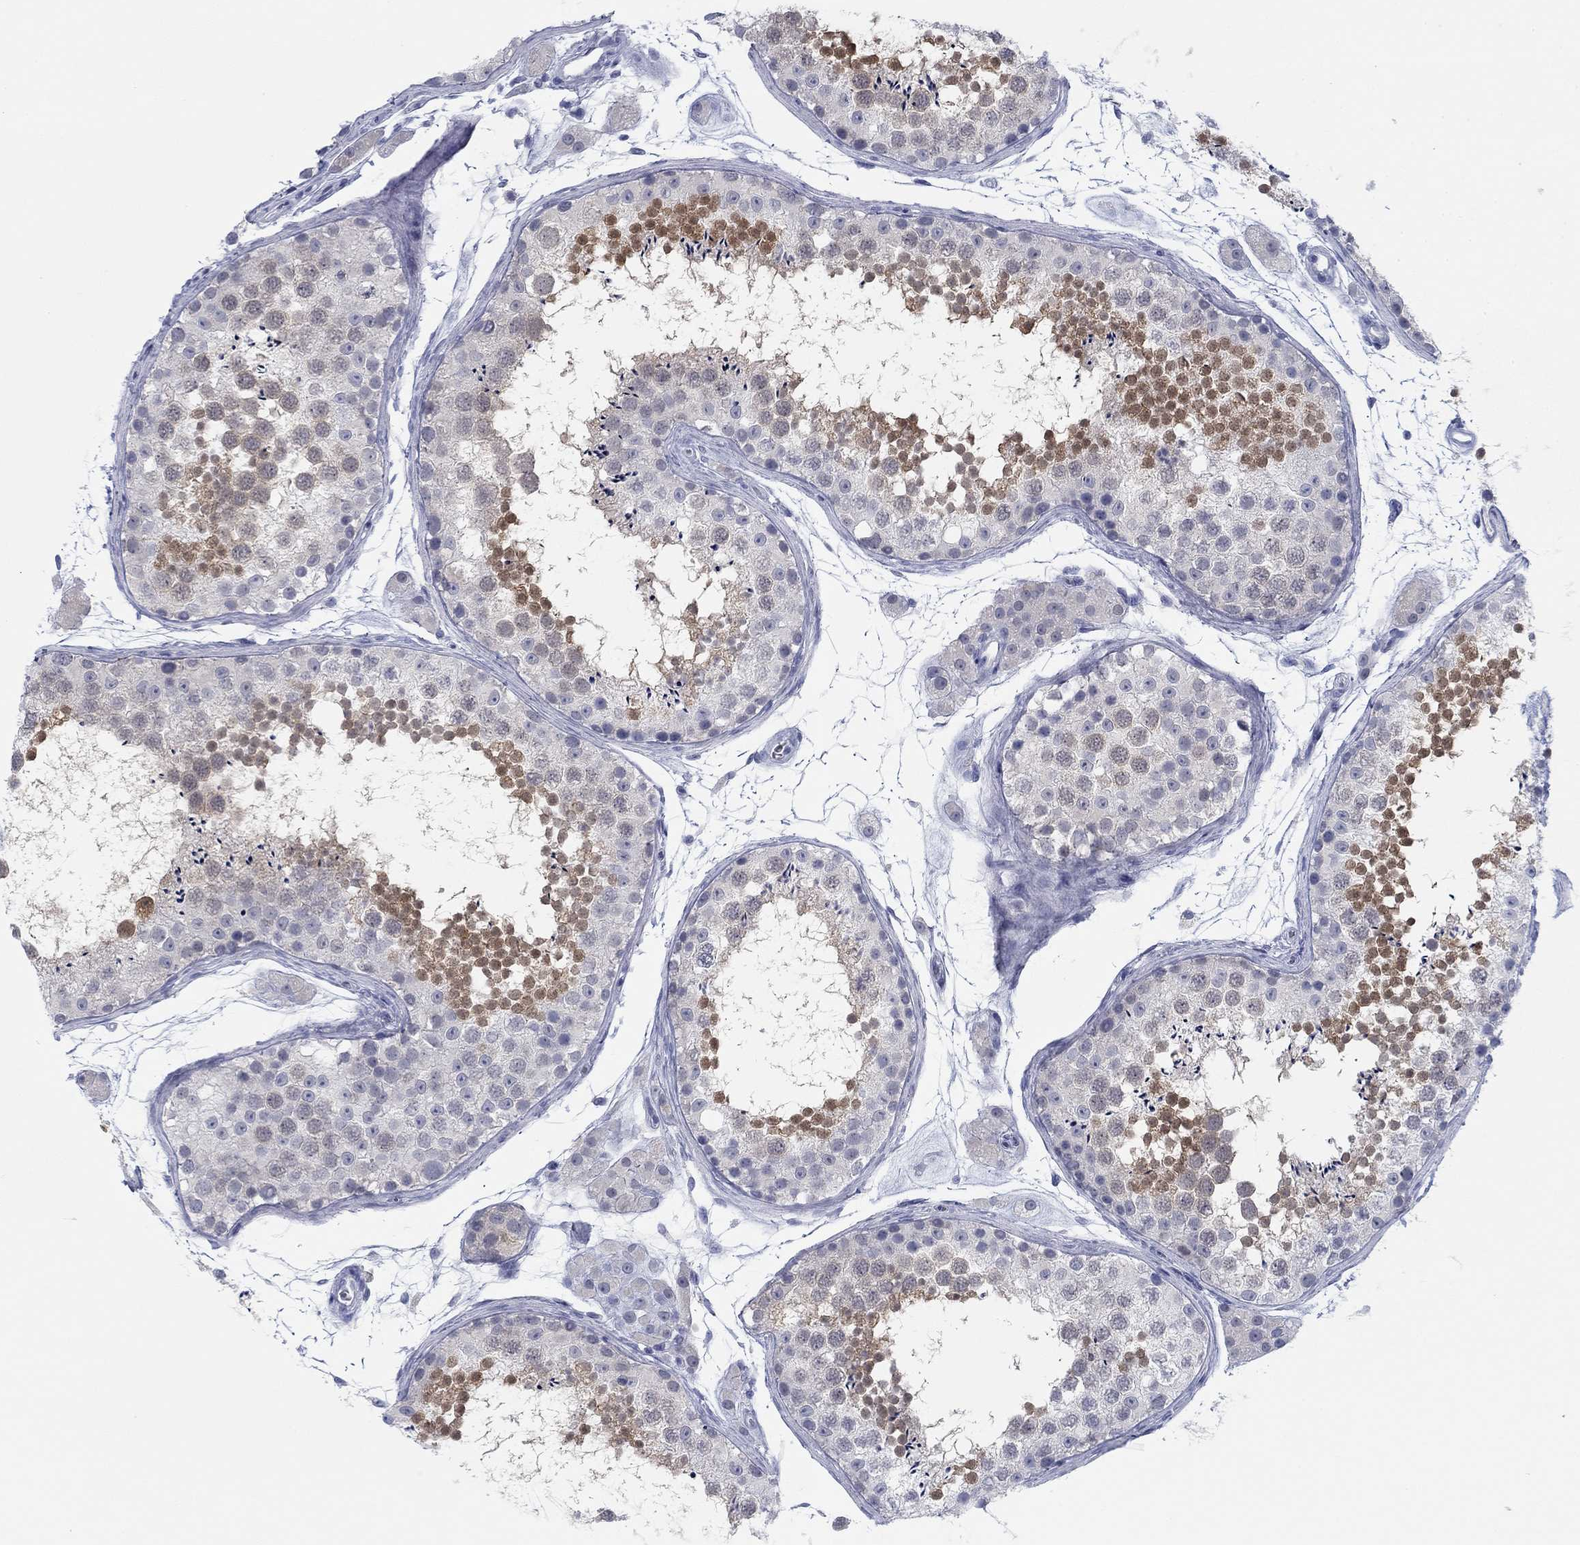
{"staining": {"intensity": "moderate", "quantity": "25%-75%", "location": "cytoplasmic/membranous,nuclear"}, "tissue": "testis", "cell_type": "Cells in seminiferous ducts", "image_type": "normal", "snomed": [{"axis": "morphology", "description": "Normal tissue, NOS"}, {"axis": "topography", "description": "Testis"}], "caption": "DAB (3,3'-diaminobenzidine) immunohistochemical staining of normal human testis shows moderate cytoplasmic/membranous,nuclear protein staining in about 25%-75% of cells in seminiferous ducts. The staining is performed using DAB brown chromogen to label protein expression. The nuclei are counter-stained blue using hematoxylin.", "gene": "DNAL1", "patient": {"sex": "male", "age": 41}}